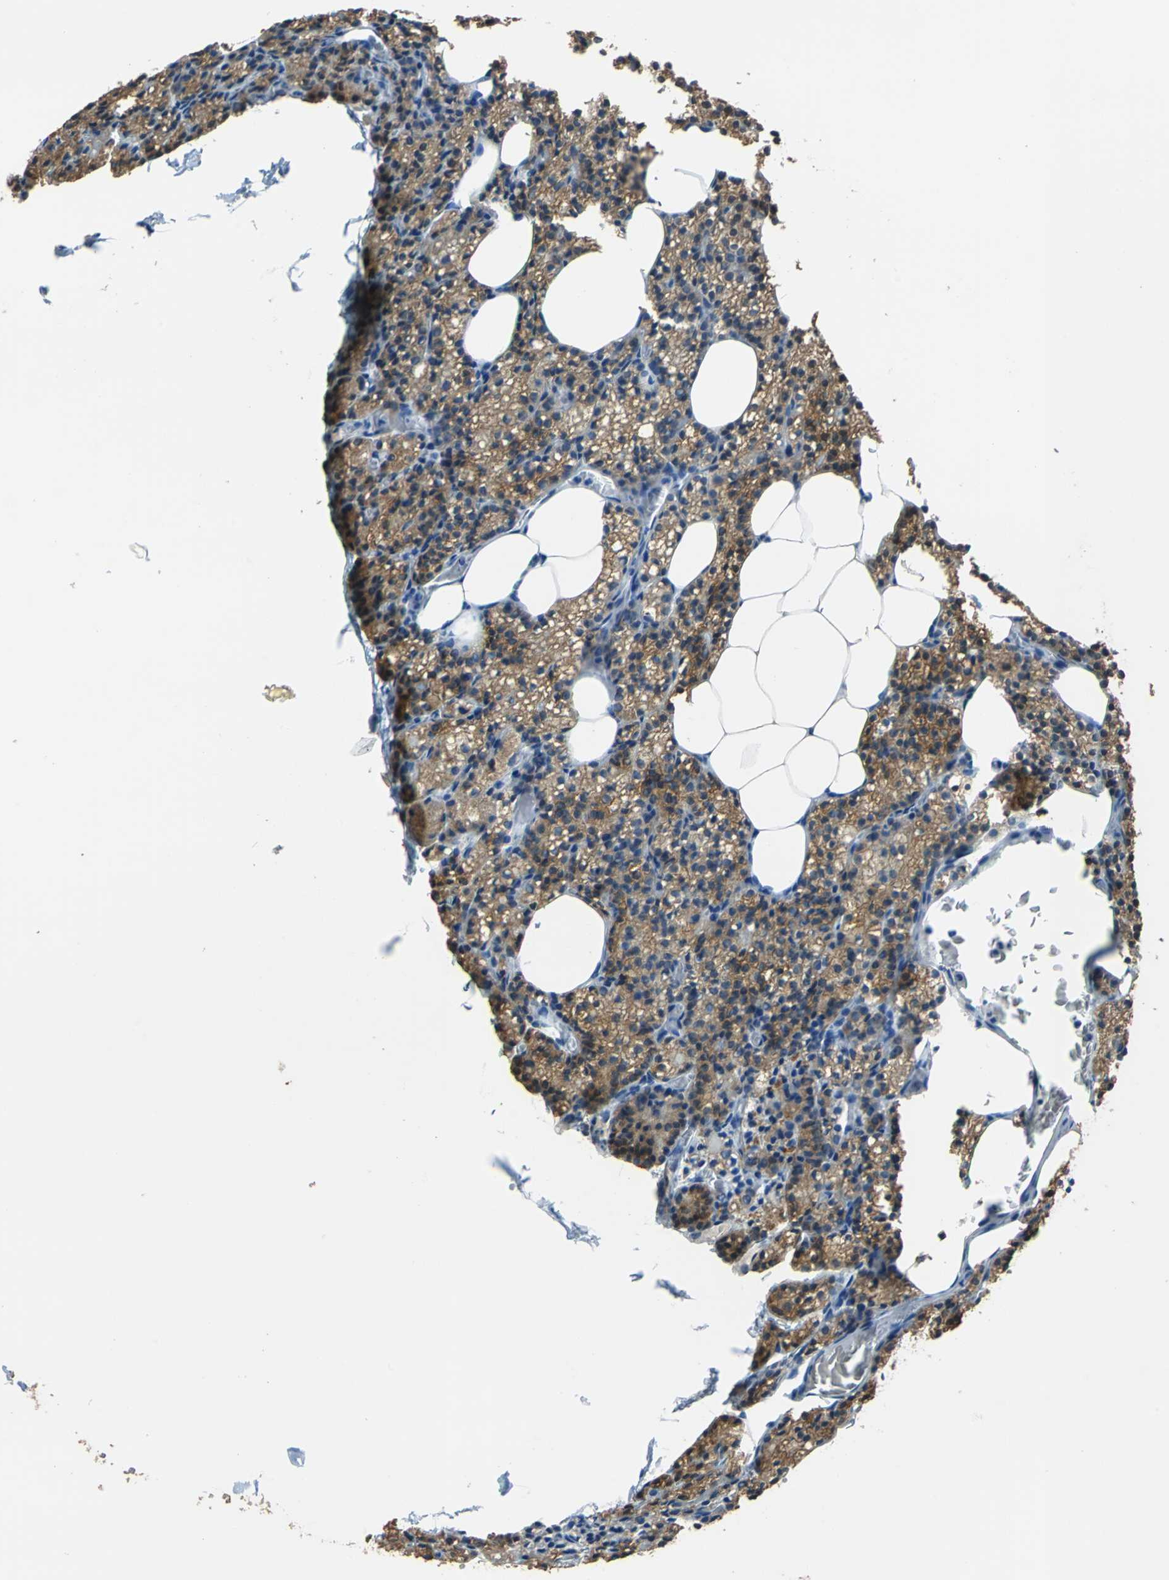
{"staining": {"intensity": "moderate", "quantity": "25%-75%", "location": "cytoplasmic/membranous"}, "tissue": "parathyroid gland", "cell_type": "Glandular cells", "image_type": "normal", "snomed": [{"axis": "morphology", "description": "Normal tissue, NOS"}, {"axis": "topography", "description": "Parathyroid gland"}], "caption": "A medium amount of moderate cytoplasmic/membranous positivity is appreciated in approximately 25%-75% of glandular cells in unremarkable parathyroid gland.", "gene": "FKBP4", "patient": {"sex": "female", "age": 60}}